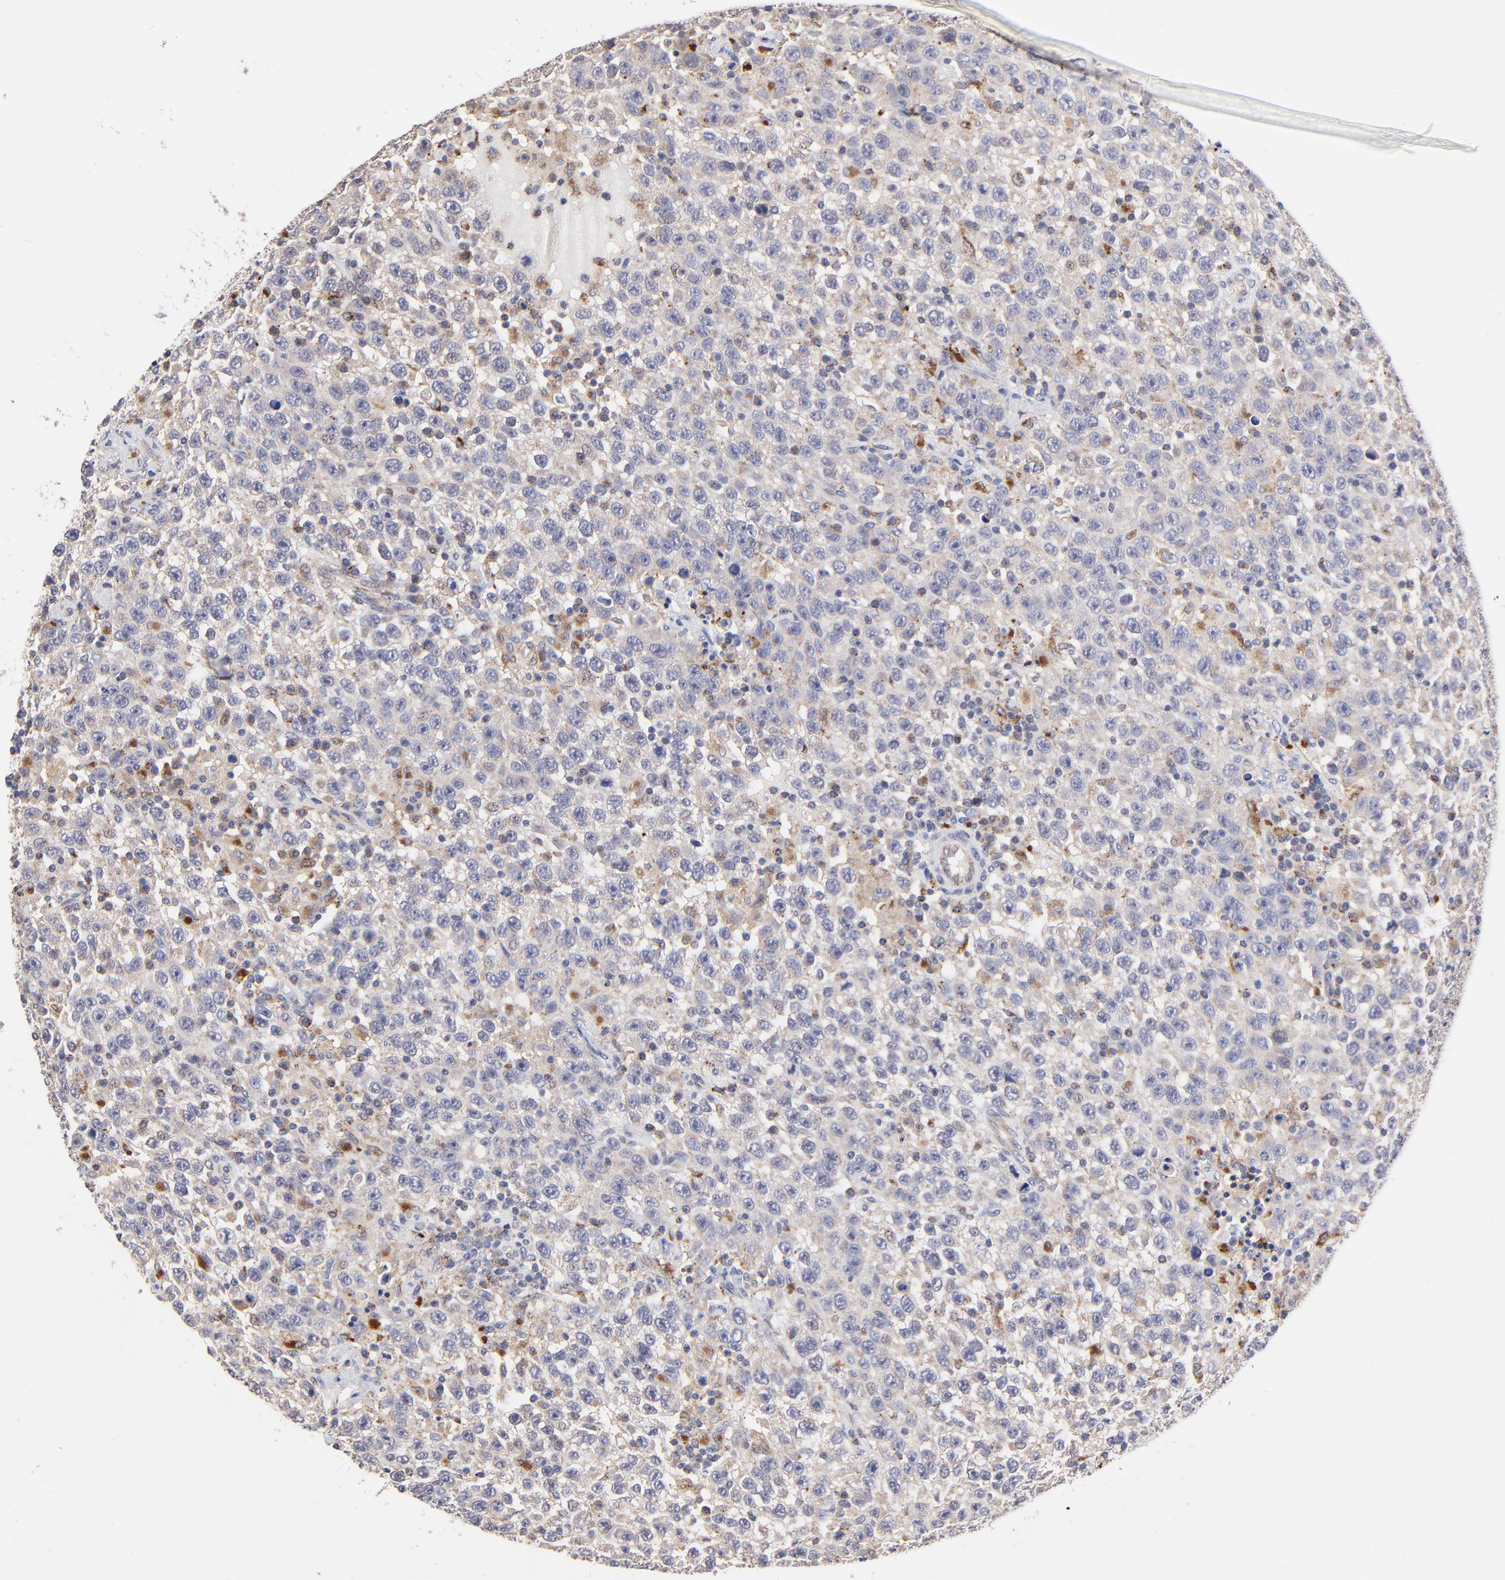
{"staining": {"intensity": "weak", "quantity": "<25%", "location": "cytoplasmic/membranous"}, "tissue": "testis cancer", "cell_type": "Tumor cells", "image_type": "cancer", "snomed": [{"axis": "morphology", "description": "Seminoma, NOS"}, {"axis": "topography", "description": "Testis"}], "caption": "A high-resolution photomicrograph shows IHC staining of seminoma (testis), which exhibits no significant staining in tumor cells.", "gene": "PDE4B", "patient": {"sex": "male", "age": 41}}